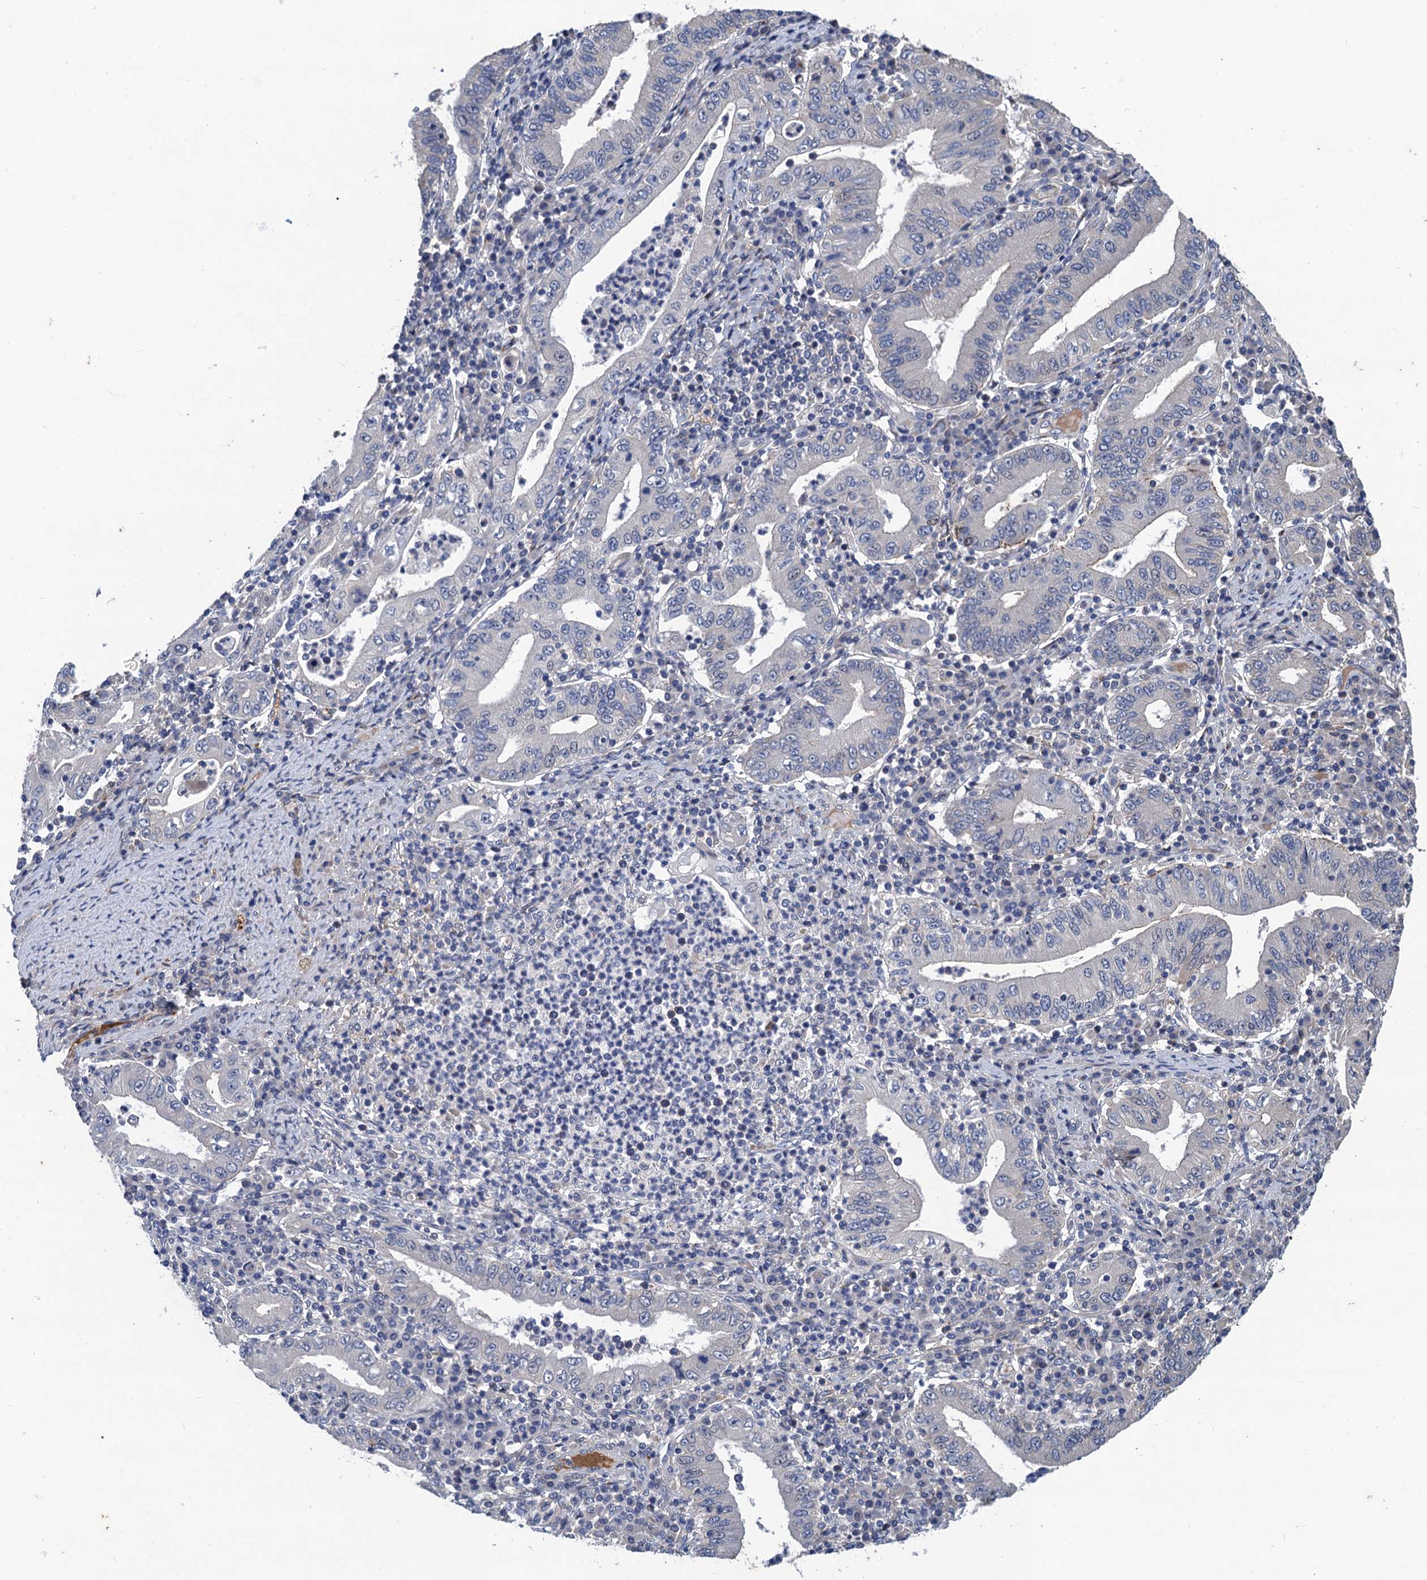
{"staining": {"intensity": "negative", "quantity": "none", "location": "none"}, "tissue": "stomach cancer", "cell_type": "Tumor cells", "image_type": "cancer", "snomed": [{"axis": "morphology", "description": "Normal tissue, NOS"}, {"axis": "morphology", "description": "Adenocarcinoma, NOS"}, {"axis": "topography", "description": "Esophagus"}, {"axis": "topography", "description": "Stomach, upper"}, {"axis": "topography", "description": "Peripheral nerve tissue"}], "caption": "A high-resolution micrograph shows immunohistochemistry (IHC) staining of stomach adenocarcinoma, which shows no significant staining in tumor cells. (DAB (3,3'-diaminobenzidine) immunohistochemistry visualized using brightfield microscopy, high magnification).", "gene": "TRAF7", "patient": {"sex": "male", "age": 62}}